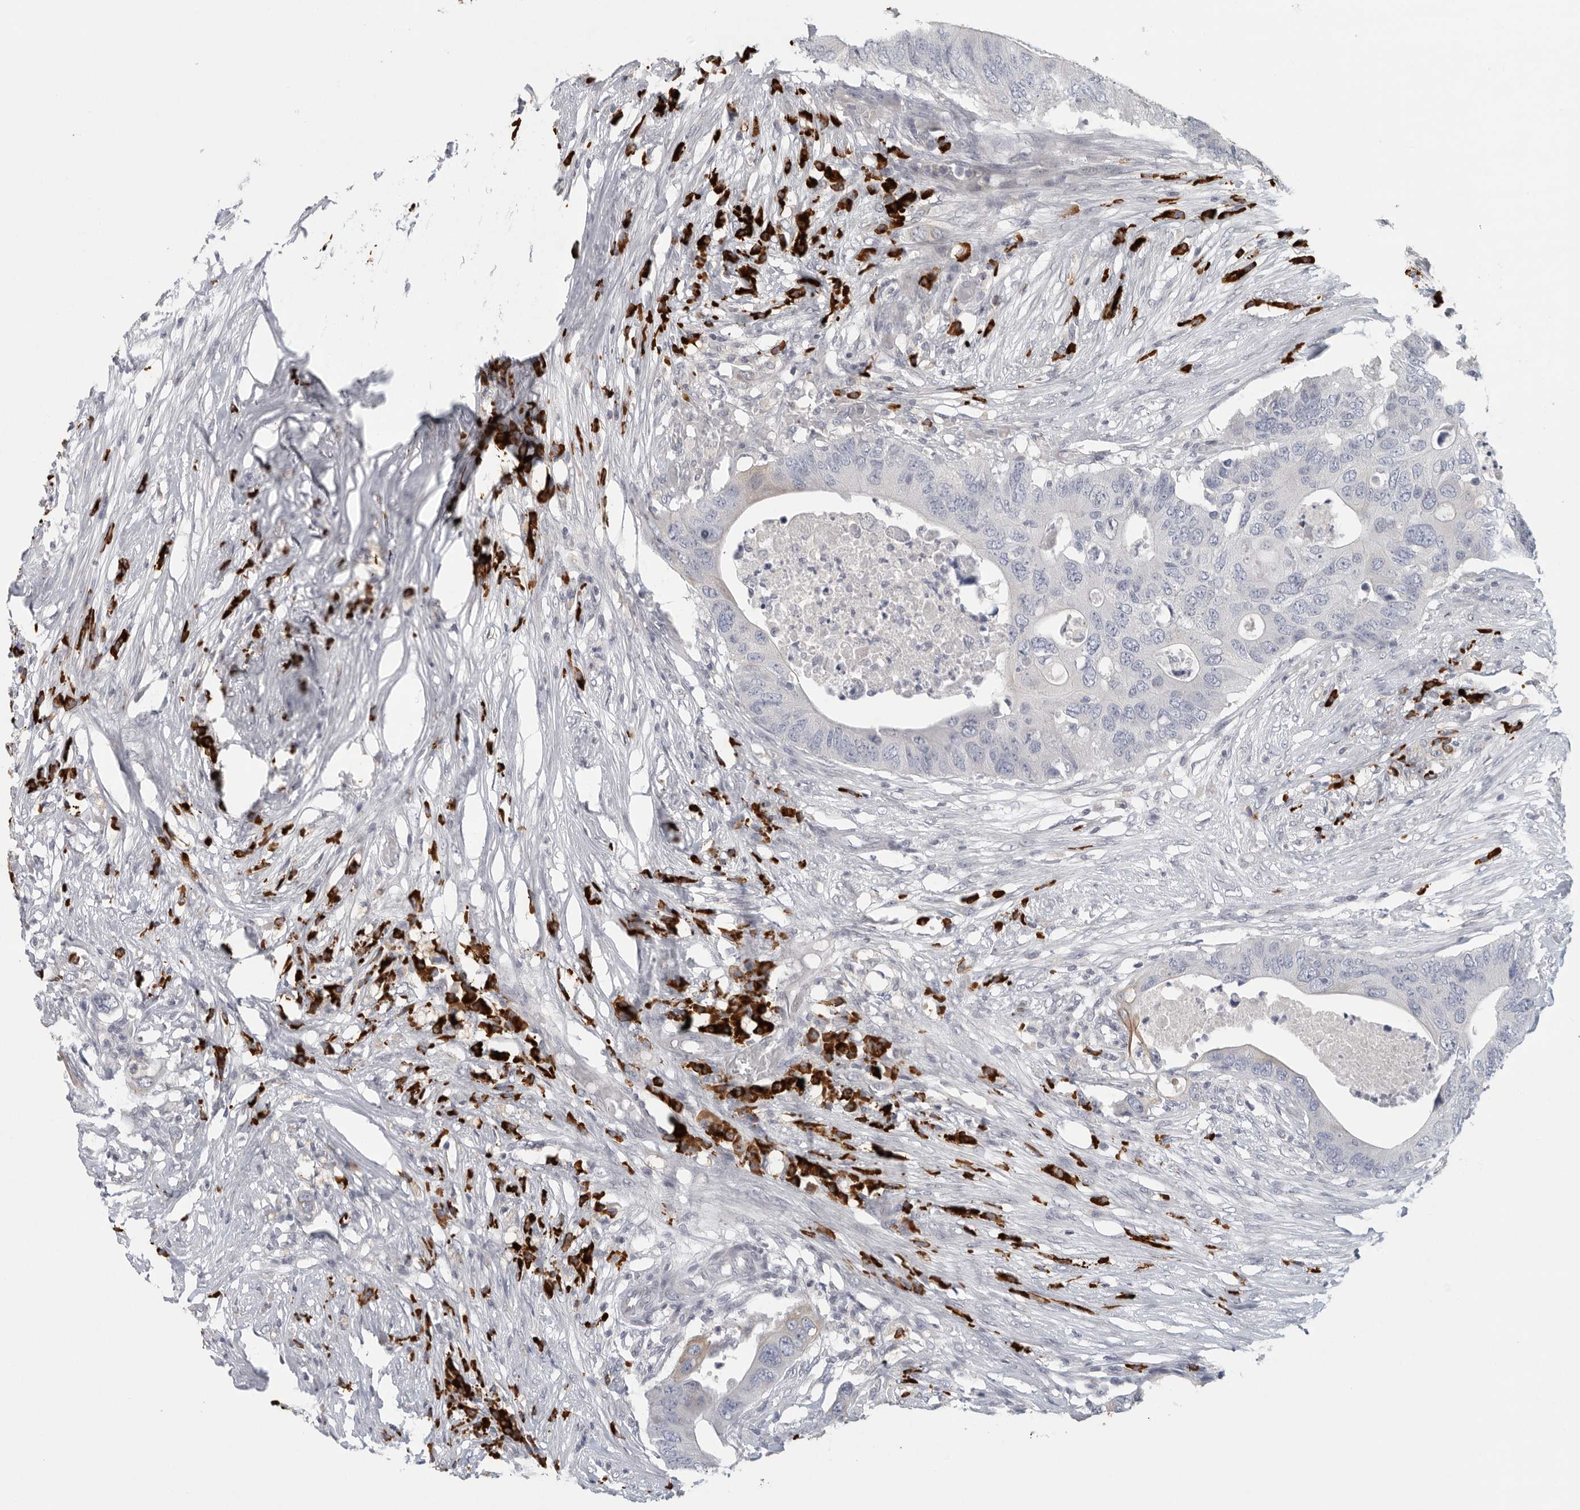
{"staining": {"intensity": "negative", "quantity": "none", "location": "none"}, "tissue": "colorectal cancer", "cell_type": "Tumor cells", "image_type": "cancer", "snomed": [{"axis": "morphology", "description": "Adenocarcinoma, NOS"}, {"axis": "topography", "description": "Colon"}], "caption": "Human colorectal cancer stained for a protein using IHC exhibits no positivity in tumor cells.", "gene": "TMEM69", "patient": {"sex": "male", "age": 71}}